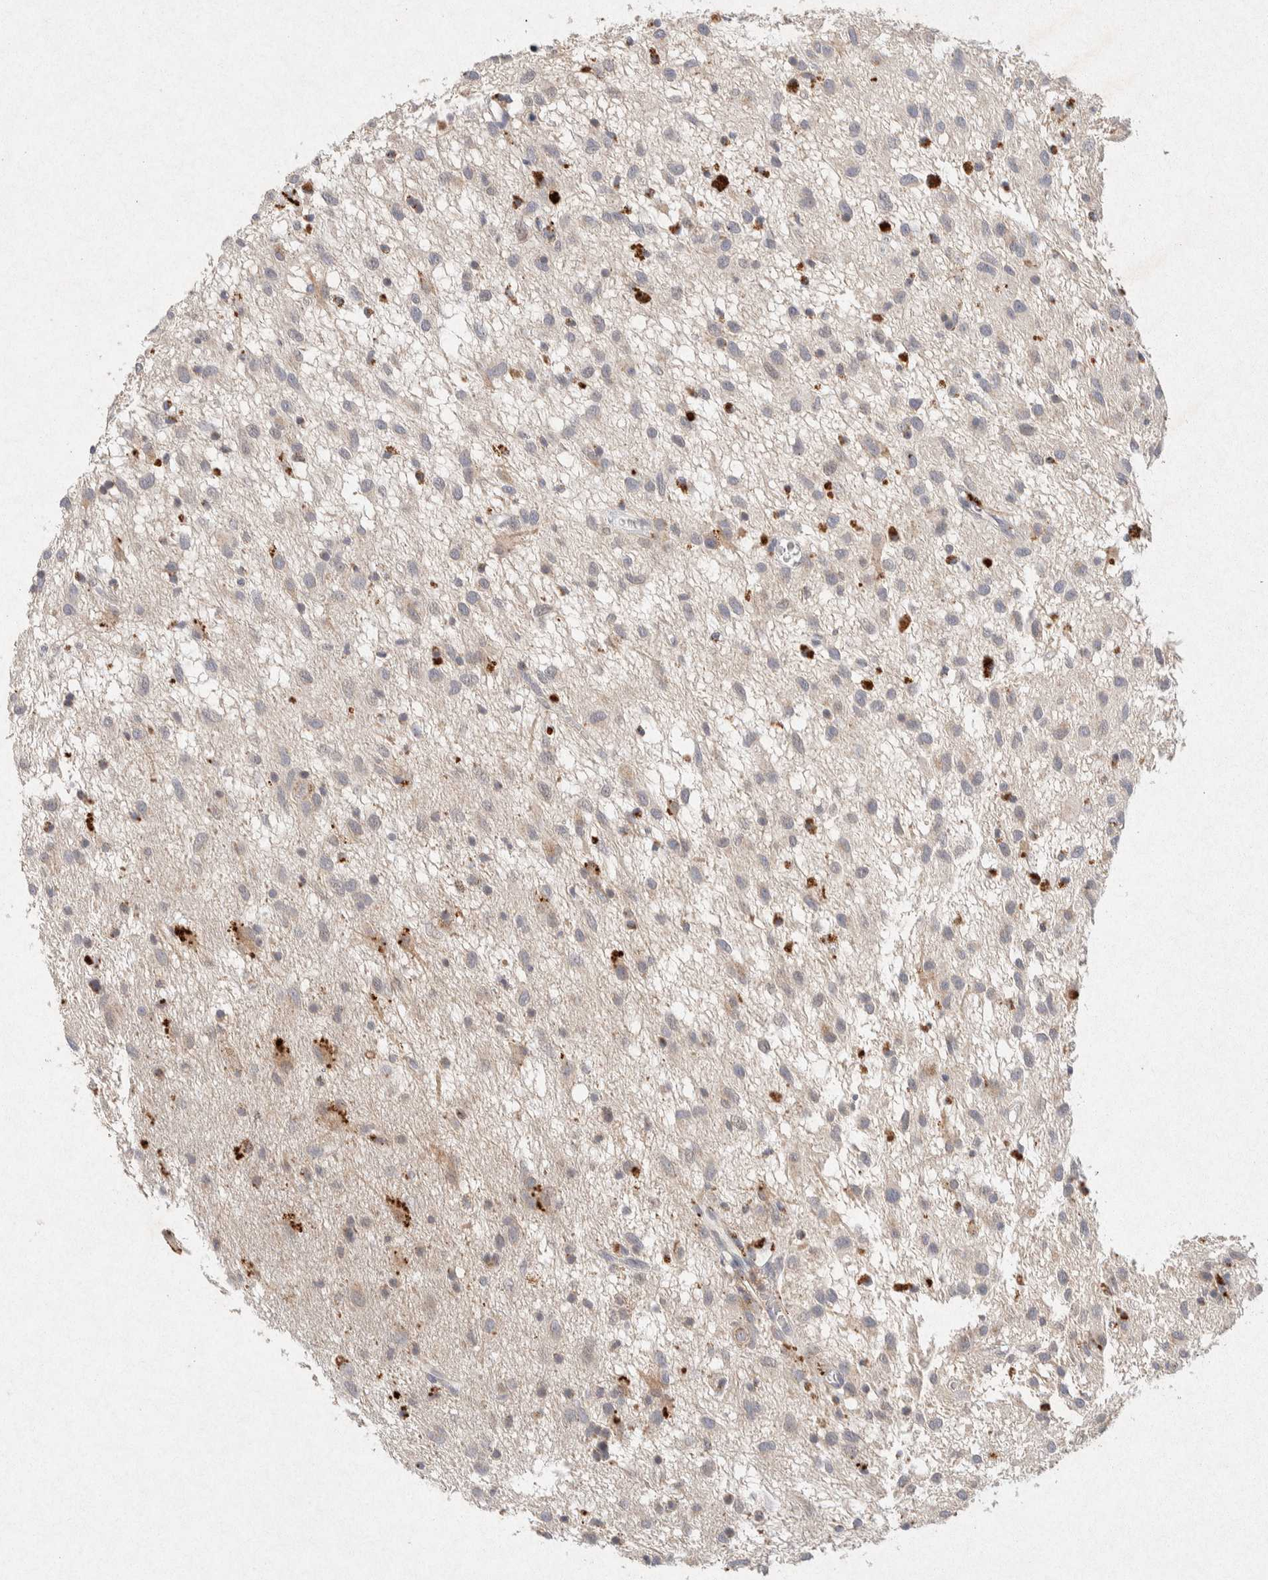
{"staining": {"intensity": "weak", "quantity": "<25%", "location": "cytoplasmic/membranous"}, "tissue": "glioma", "cell_type": "Tumor cells", "image_type": "cancer", "snomed": [{"axis": "morphology", "description": "Glioma, malignant, Low grade"}, {"axis": "topography", "description": "Brain"}], "caption": "The immunohistochemistry (IHC) photomicrograph has no significant positivity in tumor cells of low-grade glioma (malignant) tissue. (Stains: DAB (3,3'-diaminobenzidine) IHC with hematoxylin counter stain, Microscopy: brightfield microscopy at high magnification).", "gene": "GNAI1", "patient": {"sex": "male", "age": 77}}